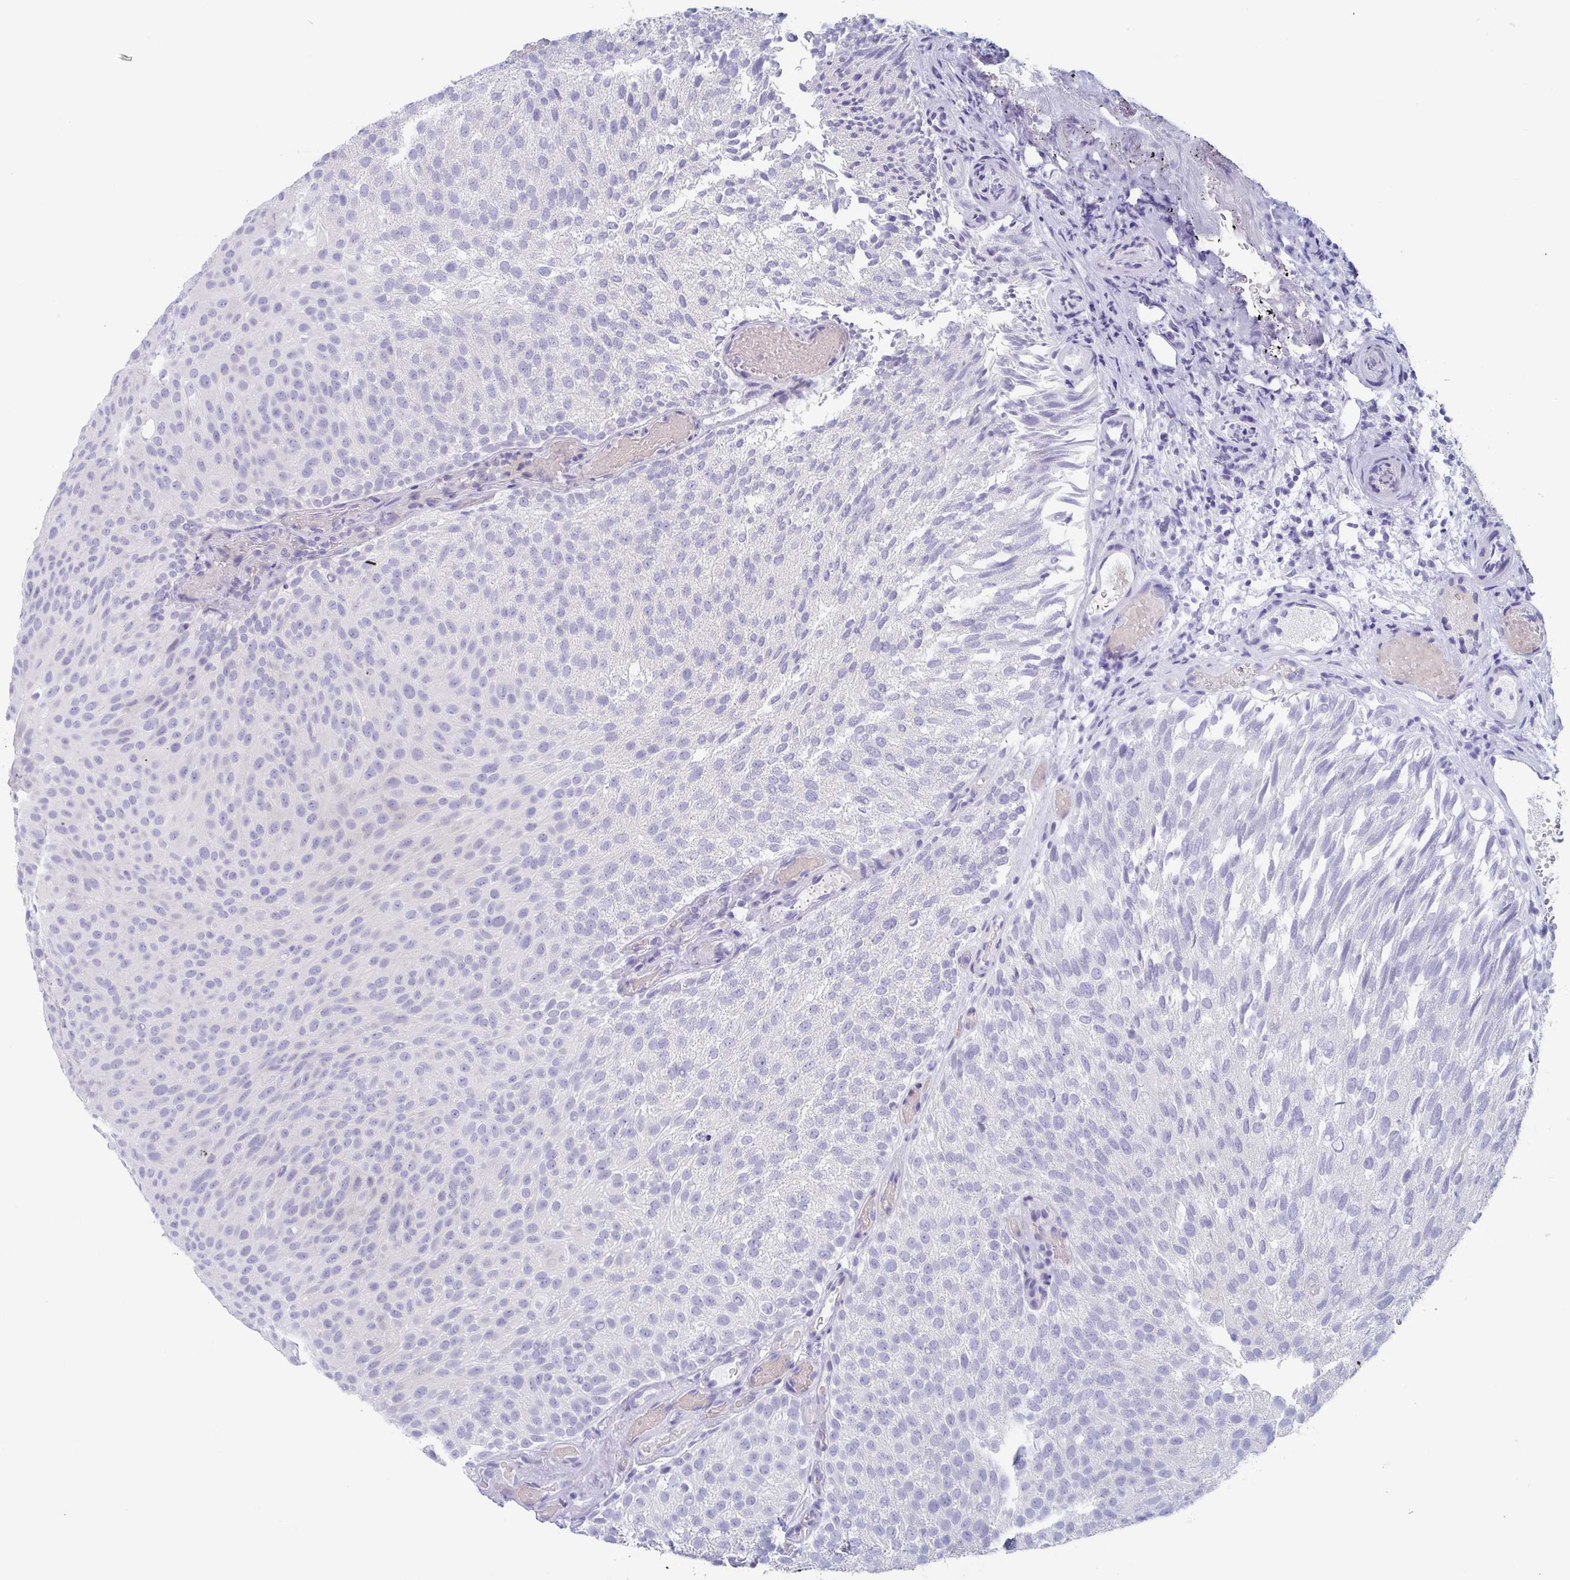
{"staining": {"intensity": "negative", "quantity": "none", "location": "none"}, "tissue": "urothelial cancer", "cell_type": "Tumor cells", "image_type": "cancer", "snomed": [{"axis": "morphology", "description": "Urothelial carcinoma, Low grade"}, {"axis": "topography", "description": "Urinary bladder"}], "caption": "DAB (3,3'-diaminobenzidine) immunohistochemical staining of urothelial carcinoma (low-grade) reveals no significant positivity in tumor cells.", "gene": "ZPBP", "patient": {"sex": "male", "age": 78}}